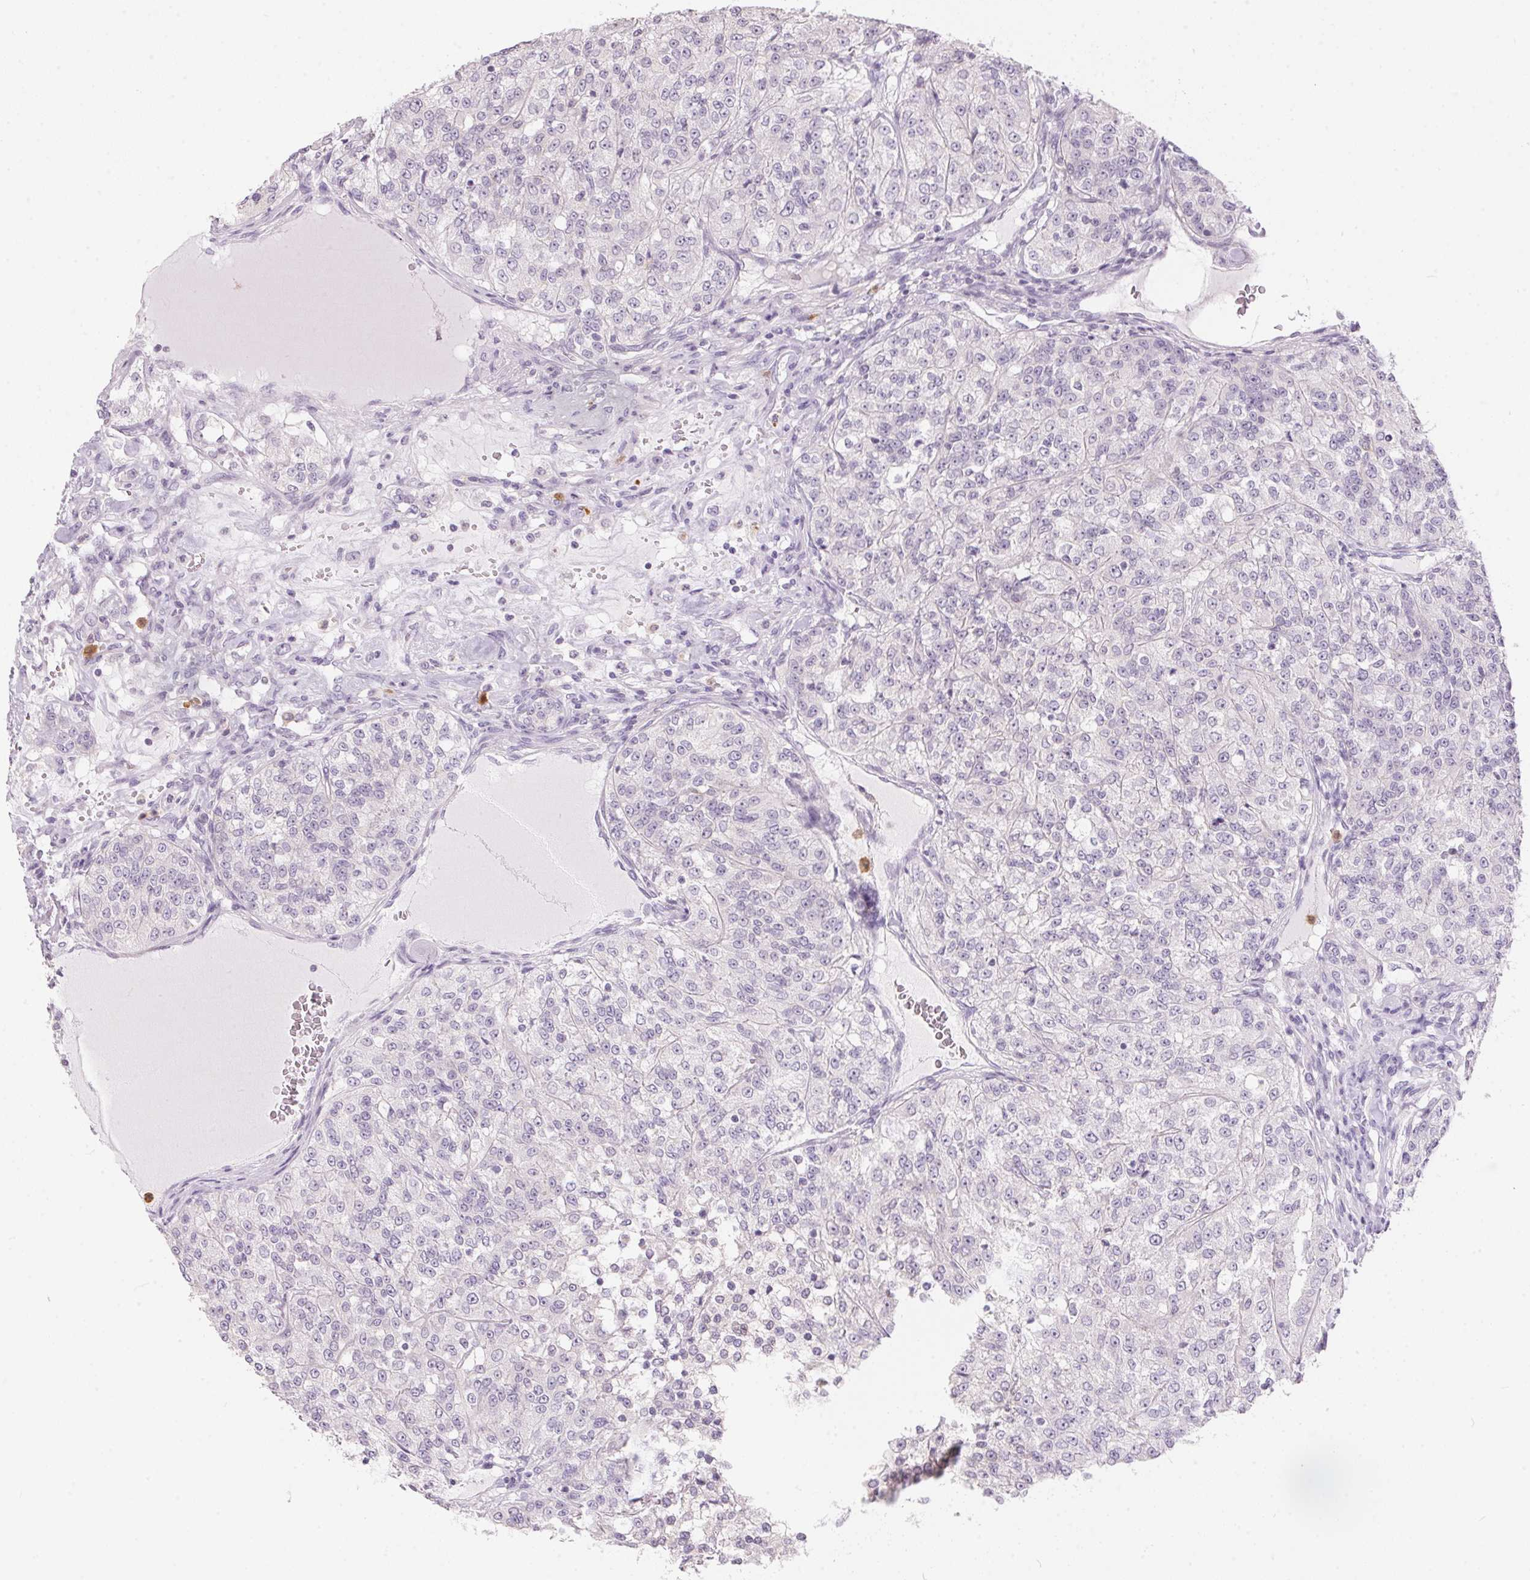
{"staining": {"intensity": "negative", "quantity": "none", "location": "none"}, "tissue": "renal cancer", "cell_type": "Tumor cells", "image_type": "cancer", "snomed": [{"axis": "morphology", "description": "Adenocarcinoma, NOS"}, {"axis": "topography", "description": "Kidney"}], "caption": "Tumor cells are negative for brown protein staining in renal adenocarcinoma. The staining was performed using DAB (3,3'-diaminobenzidine) to visualize the protein expression in brown, while the nuclei were stained in blue with hematoxylin (Magnification: 20x).", "gene": "SERPINB1", "patient": {"sex": "female", "age": 63}}